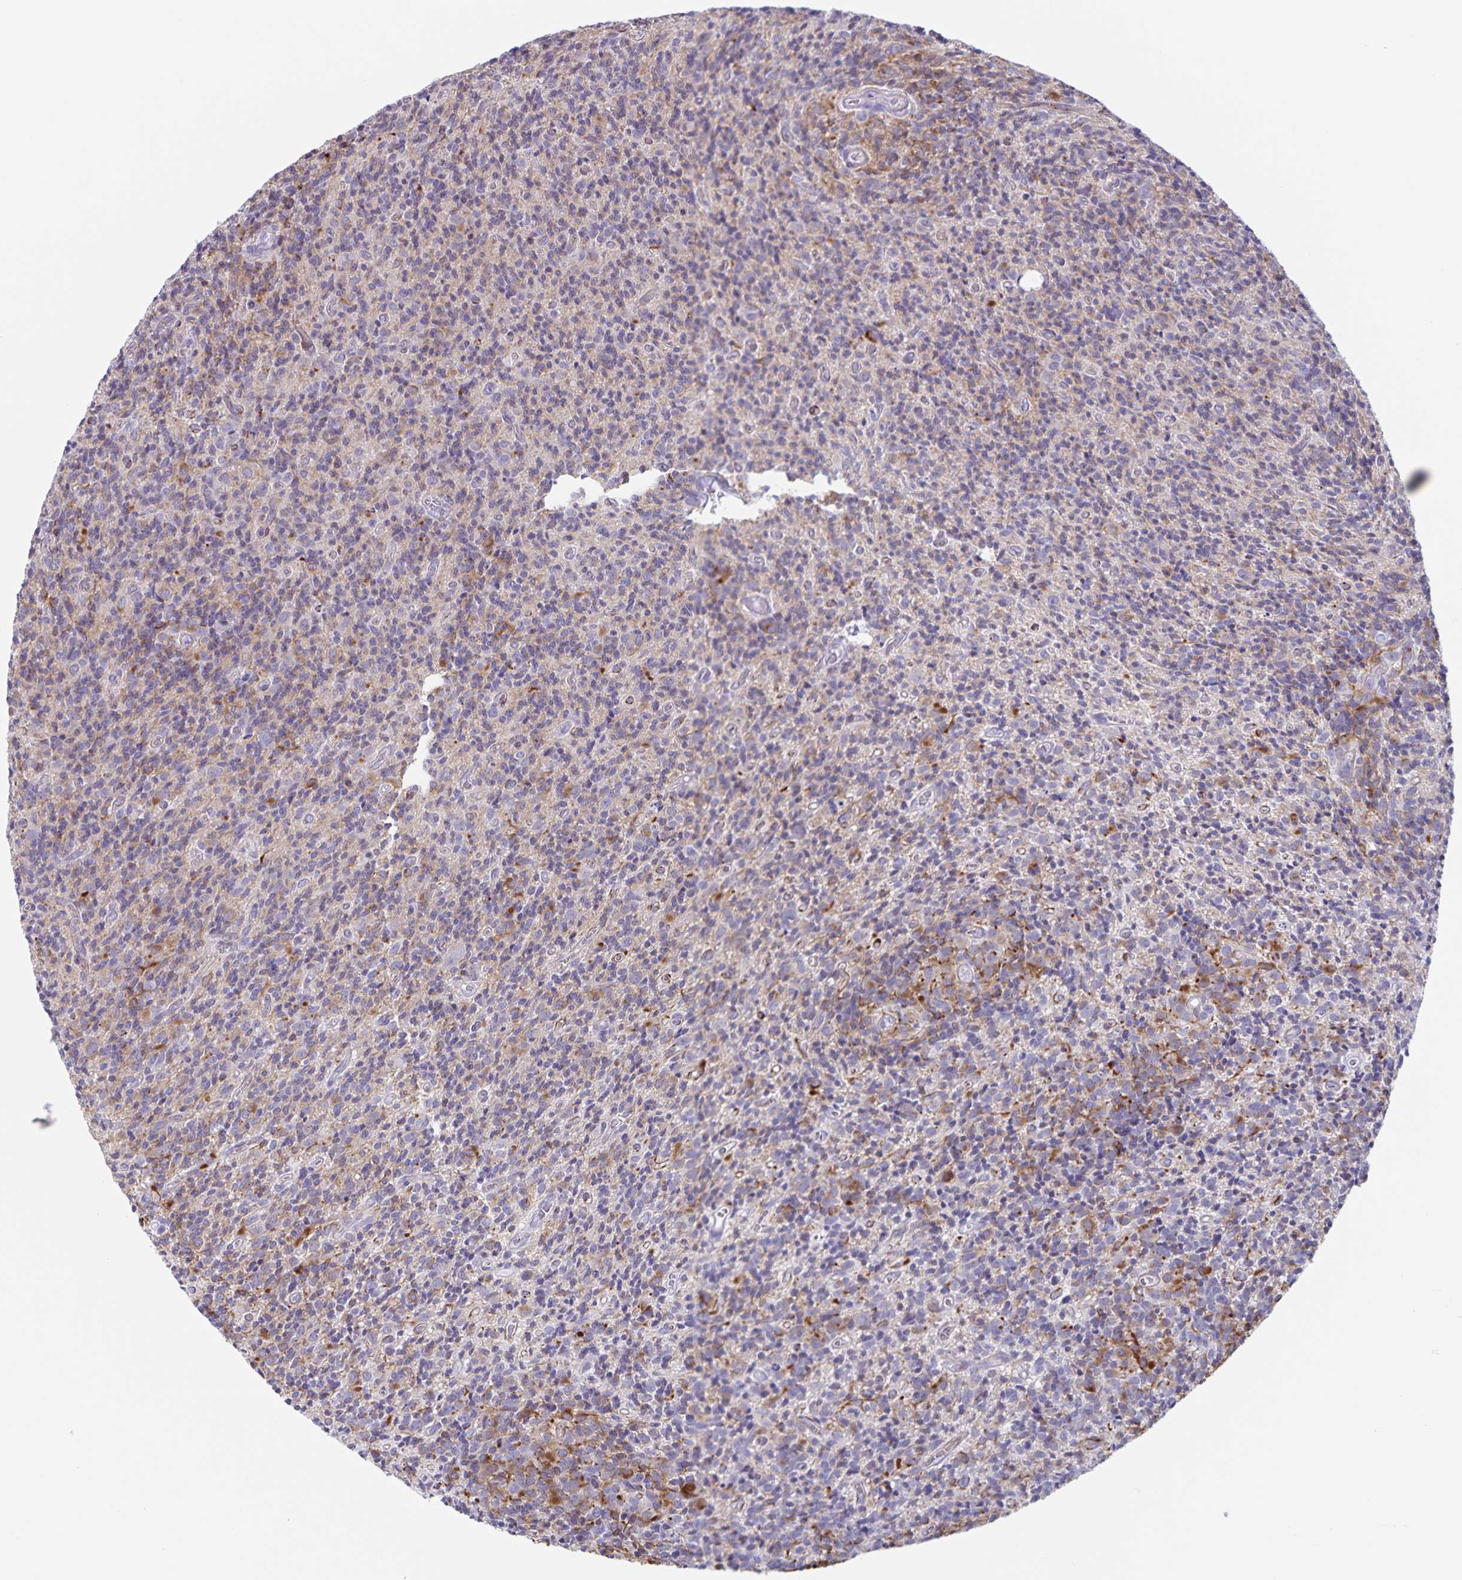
{"staining": {"intensity": "moderate", "quantity": "<25%", "location": "cytoplasmic/membranous"}, "tissue": "glioma", "cell_type": "Tumor cells", "image_type": "cancer", "snomed": [{"axis": "morphology", "description": "Glioma, malignant, High grade"}, {"axis": "topography", "description": "Brain"}], "caption": "IHC staining of glioma, which displays low levels of moderate cytoplasmic/membranous expression in about <25% of tumor cells indicating moderate cytoplasmic/membranous protein positivity. The staining was performed using DAB (3,3'-diaminobenzidine) (brown) for protein detection and nuclei were counterstained in hematoxylin (blue).", "gene": "SYNM", "patient": {"sex": "male", "age": 76}}